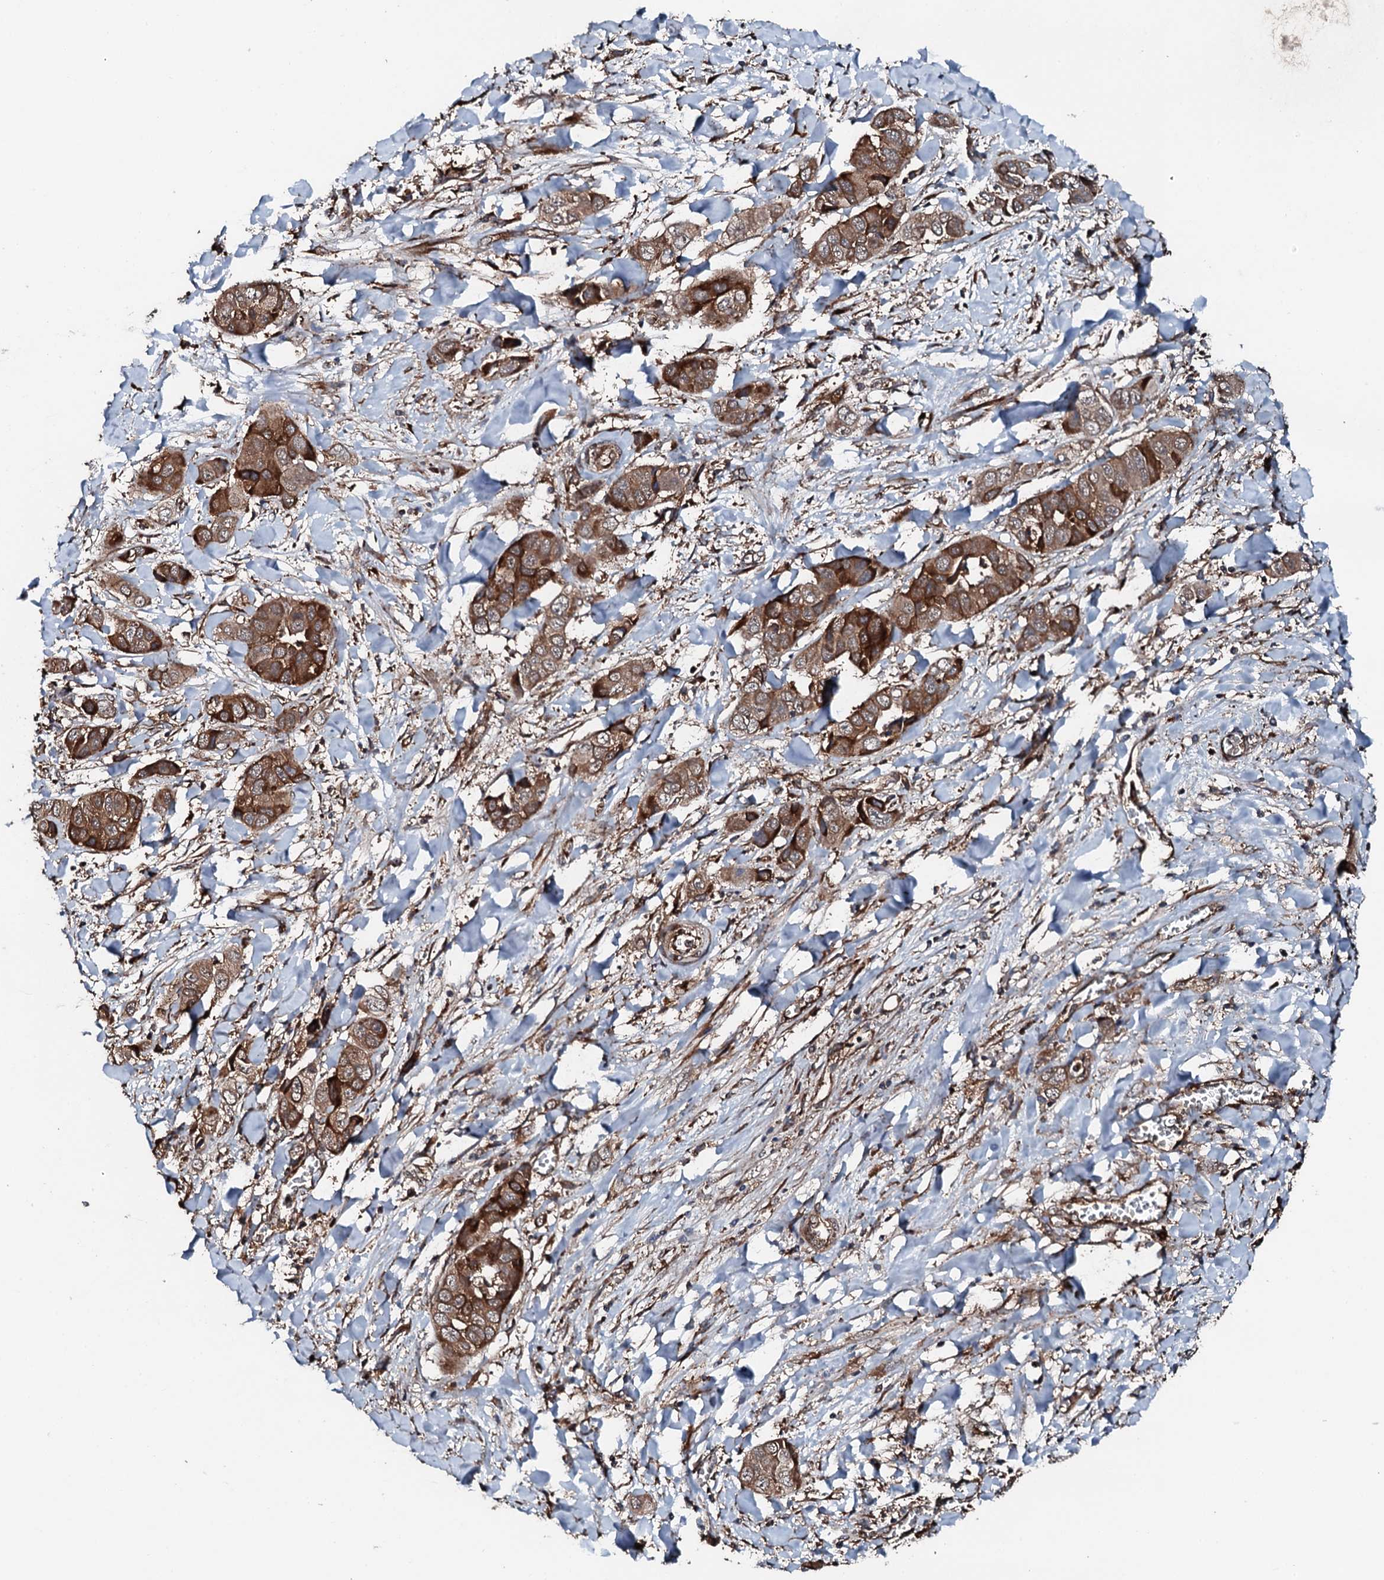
{"staining": {"intensity": "strong", "quantity": ">75%", "location": "cytoplasmic/membranous"}, "tissue": "liver cancer", "cell_type": "Tumor cells", "image_type": "cancer", "snomed": [{"axis": "morphology", "description": "Cholangiocarcinoma"}, {"axis": "topography", "description": "Liver"}], "caption": "Strong cytoplasmic/membranous positivity is appreciated in approximately >75% of tumor cells in cholangiocarcinoma (liver). (IHC, brightfield microscopy, high magnification).", "gene": "FLYWCH1", "patient": {"sex": "female", "age": 52}}